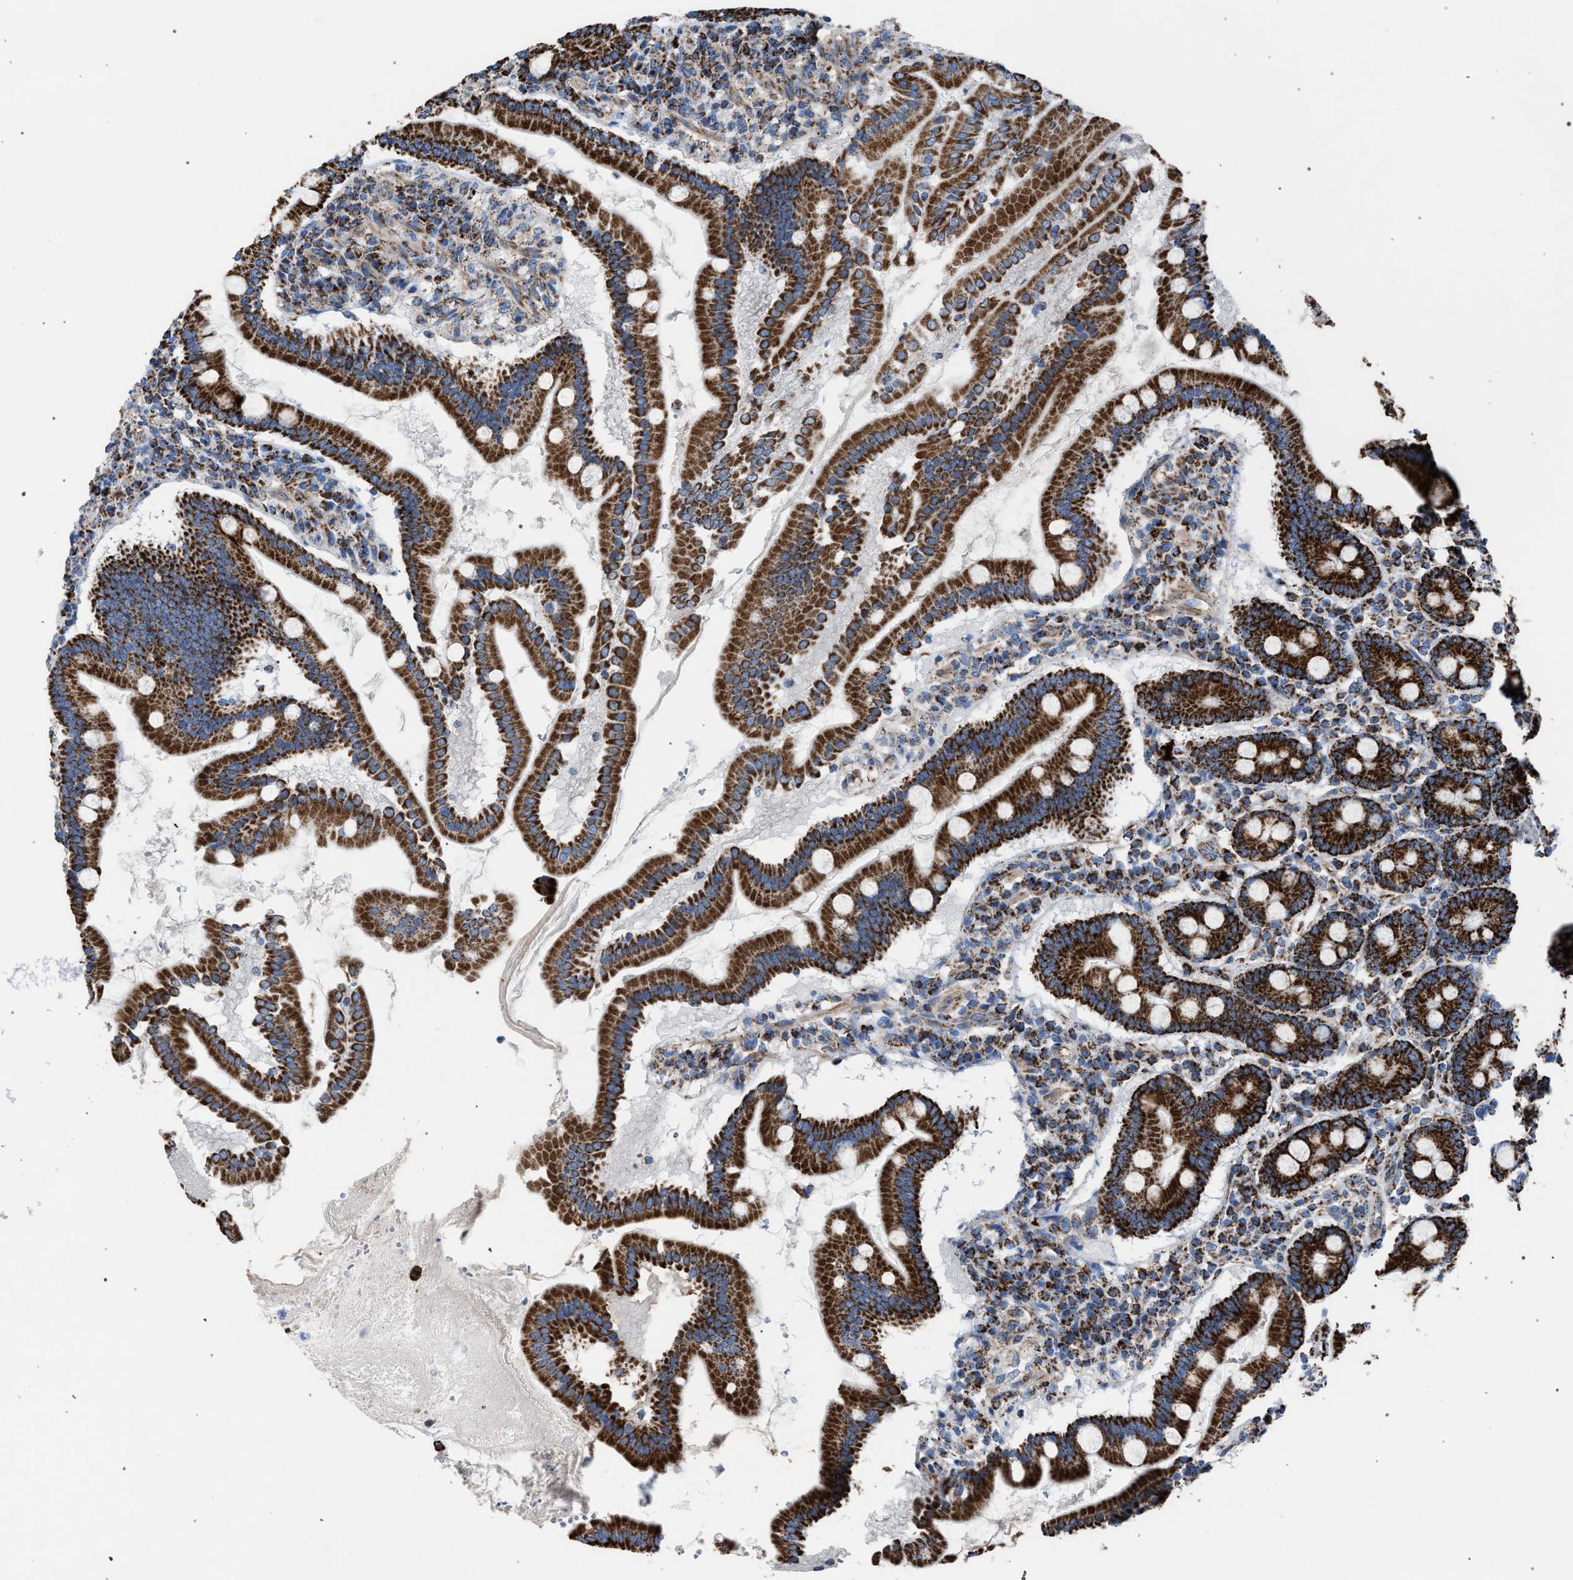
{"staining": {"intensity": "strong", "quantity": ">75%", "location": "cytoplasmic/membranous"}, "tissue": "duodenum", "cell_type": "Glandular cells", "image_type": "normal", "snomed": [{"axis": "morphology", "description": "Normal tissue, NOS"}, {"axis": "topography", "description": "Duodenum"}], "caption": "Immunohistochemical staining of normal duodenum reveals >75% levels of strong cytoplasmic/membranous protein staining in about >75% of glandular cells. The staining was performed using DAB (3,3'-diaminobenzidine), with brown indicating positive protein expression. Nuclei are stained blue with hematoxylin.", "gene": "VPS13A", "patient": {"sex": "male", "age": 50}}